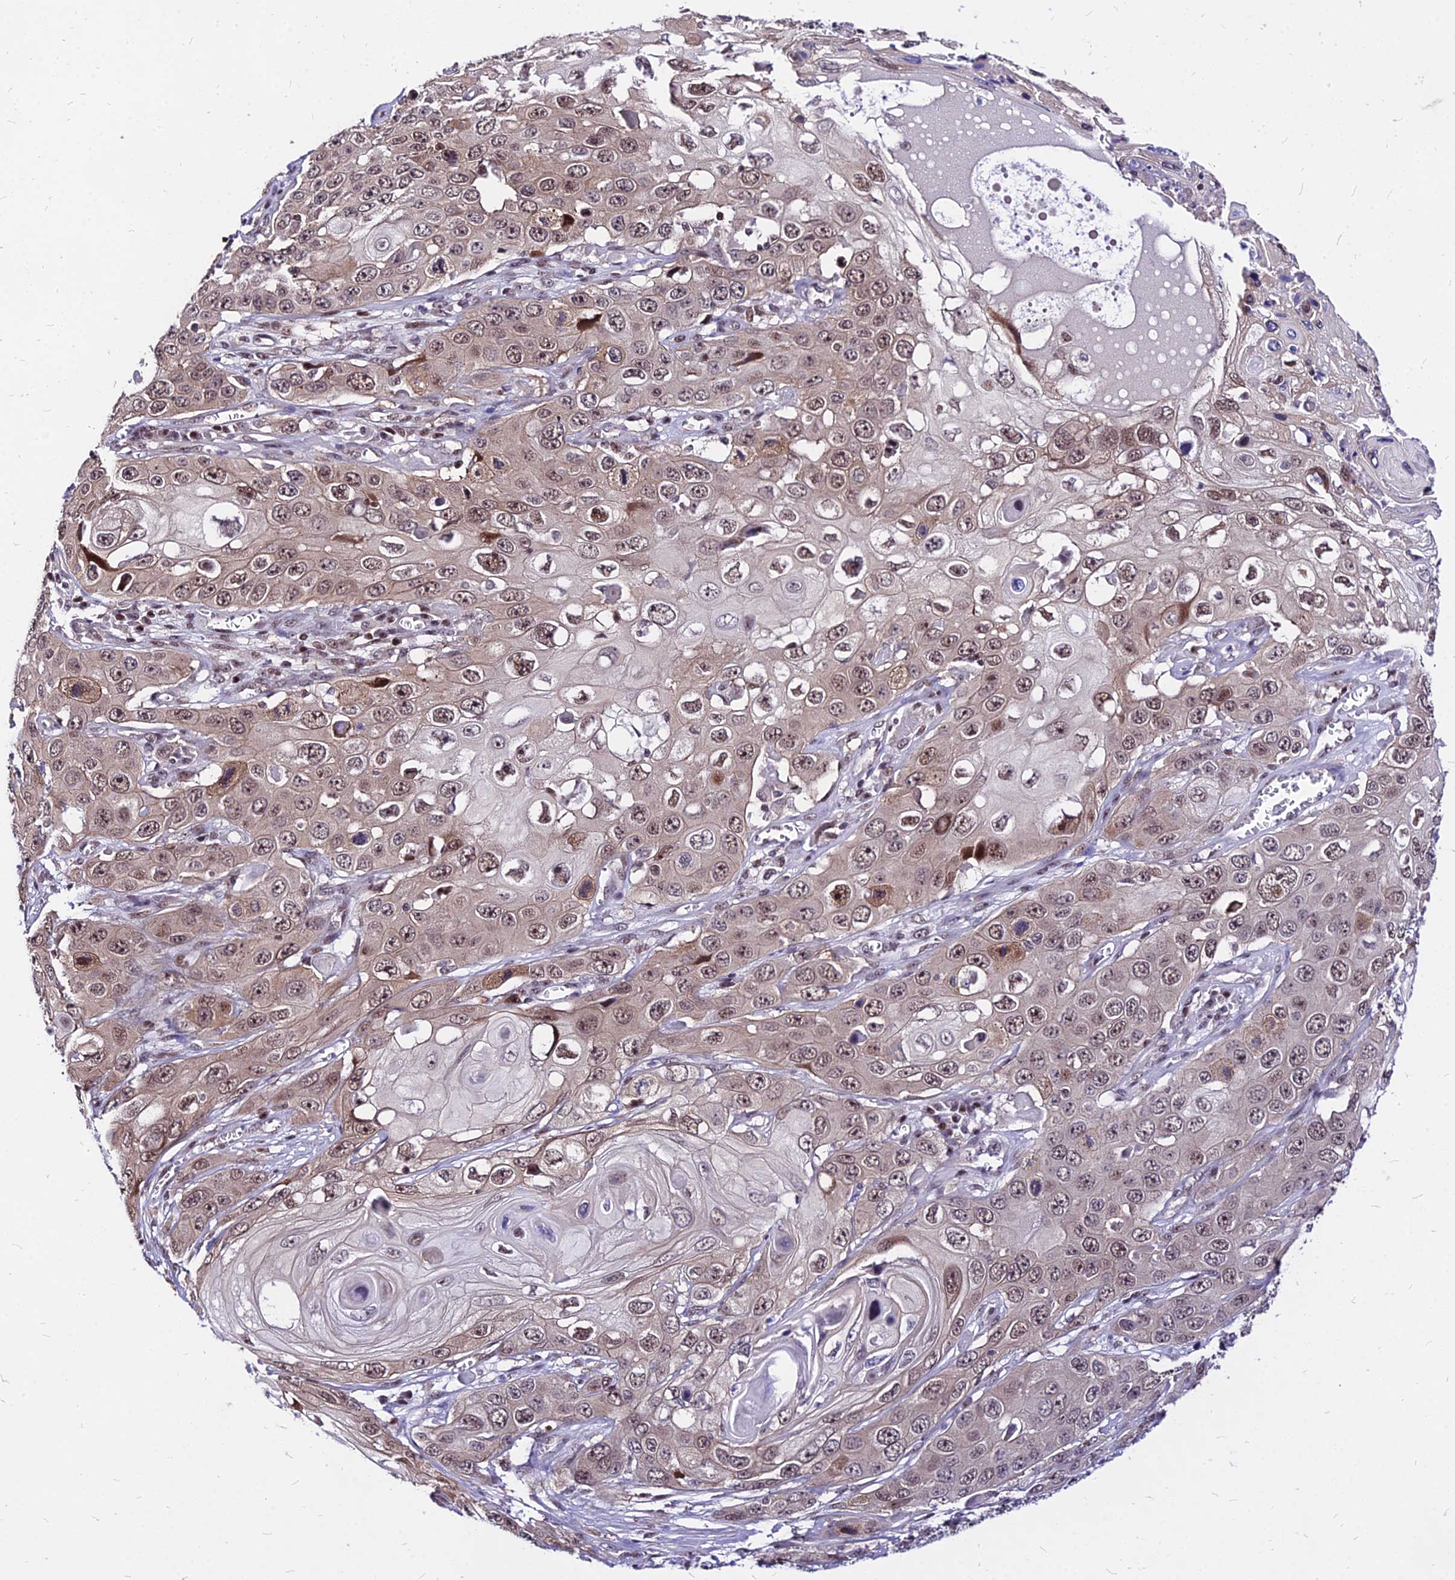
{"staining": {"intensity": "moderate", "quantity": ">75%", "location": "nuclear"}, "tissue": "skin cancer", "cell_type": "Tumor cells", "image_type": "cancer", "snomed": [{"axis": "morphology", "description": "Squamous cell carcinoma, NOS"}, {"axis": "topography", "description": "Skin"}], "caption": "DAB (3,3'-diaminobenzidine) immunohistochemical staining of human skin cancer displays moderate nuclear protein staining in approximately >75% of tumor cells. Nuclei are stained in blue.", "gene": "DDX55", "patient": {"sex": "male", "age": 55}}